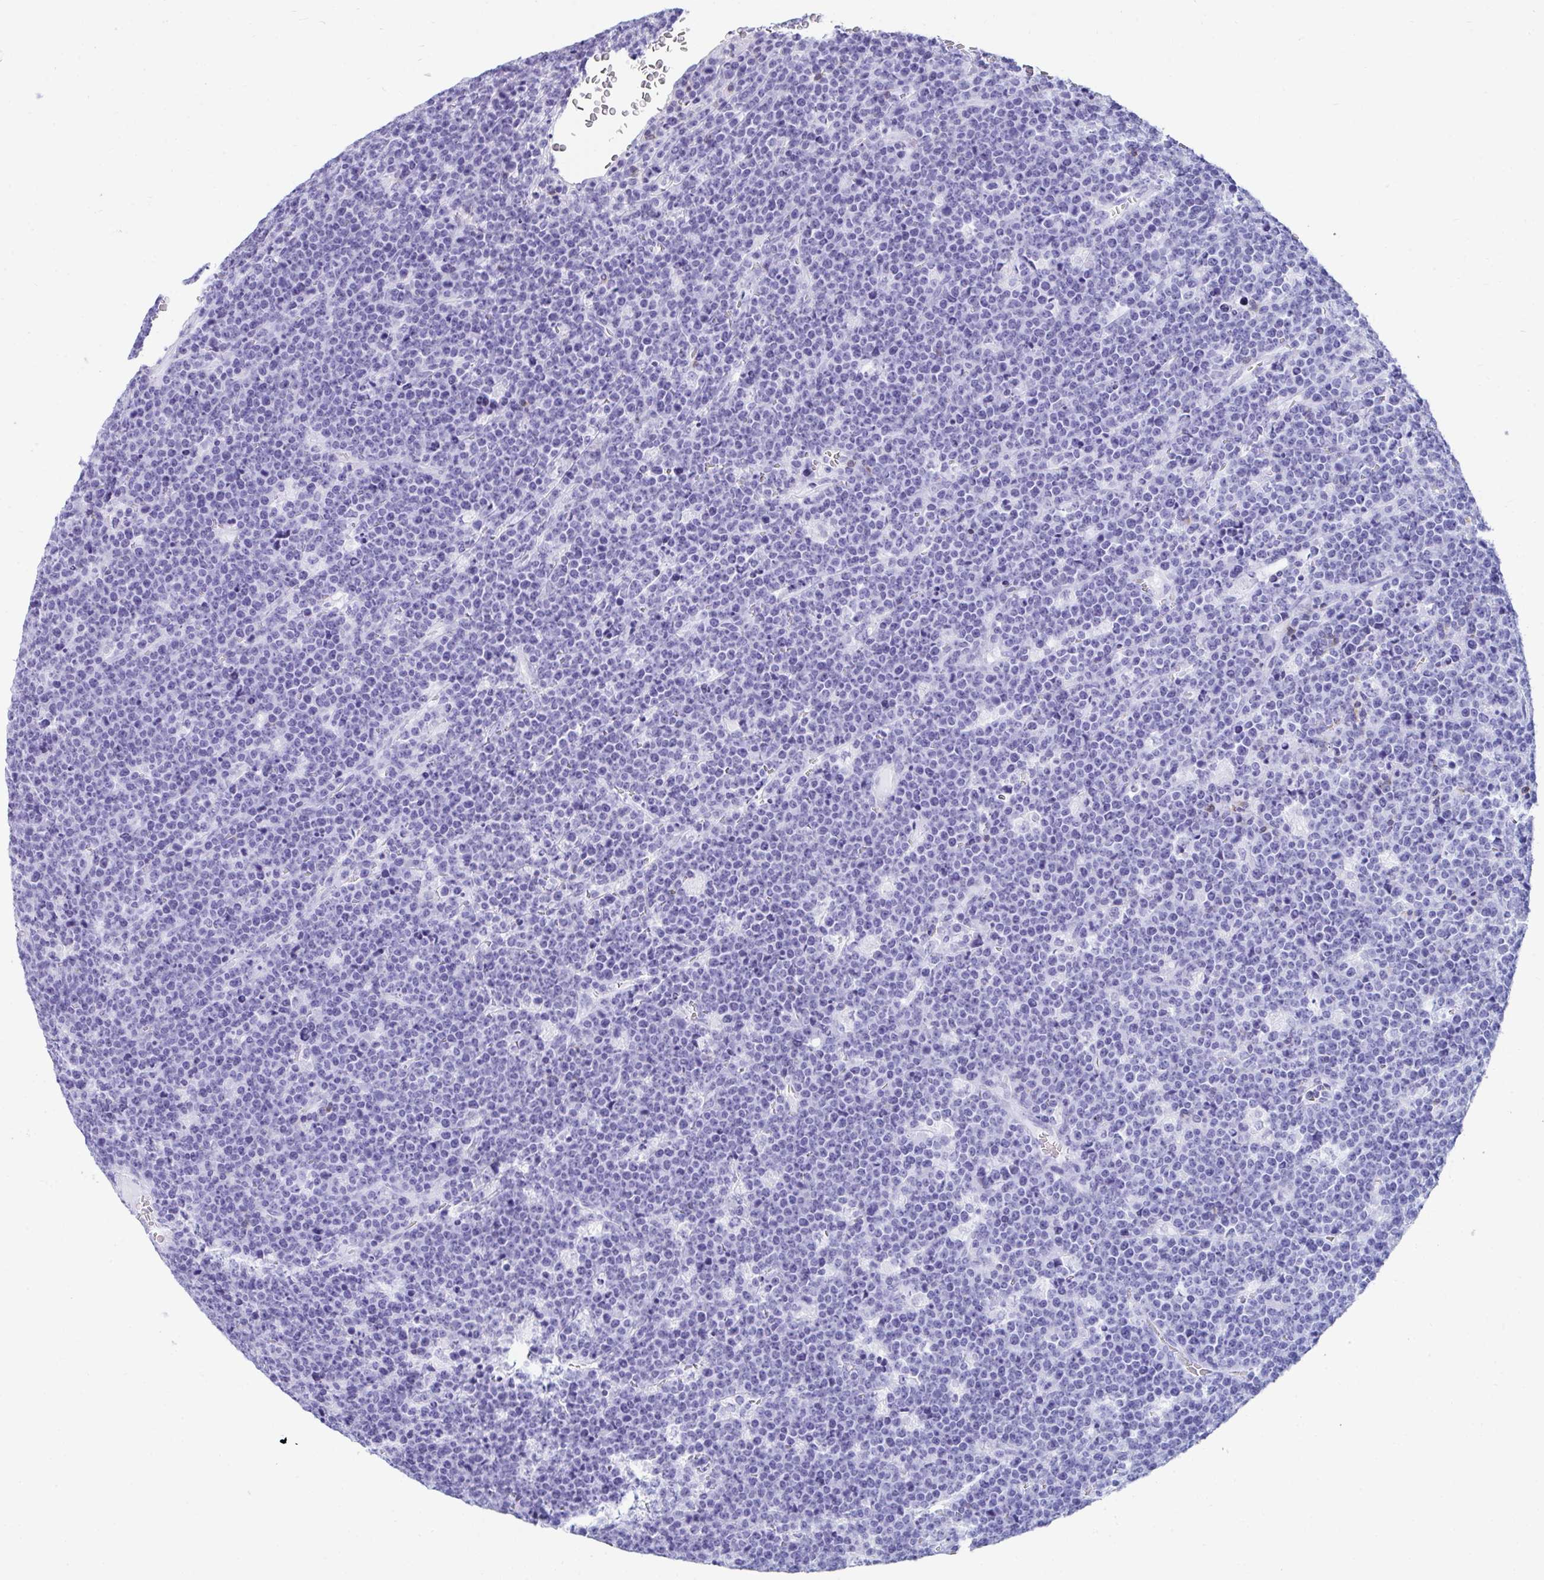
{"staining": {"intensity": "negative", "quantity": "none", "location": "none"}, "tissue": "lymphoma", "cell_type": "Tumor cells", "image_type": "cancer", "snomed": [{"axis": "morphology", "description": "Malignant lymphoma, non-Hodgkin's type, High grade"}, {"axis": "topography", "description": "Ovary"}], "caption": "An immunohistochemistry (IHC) histopathology image of malignant lymphoma, non-Hodgkin's type (high-grade) is shown. There is no staining in tumor cells of malignant lymphoma, non-Hodgkin's type (high-grade). Nuclei are stained in blue.", "gene": "CD7", "patient": {"sex": "female", "age": 56}}